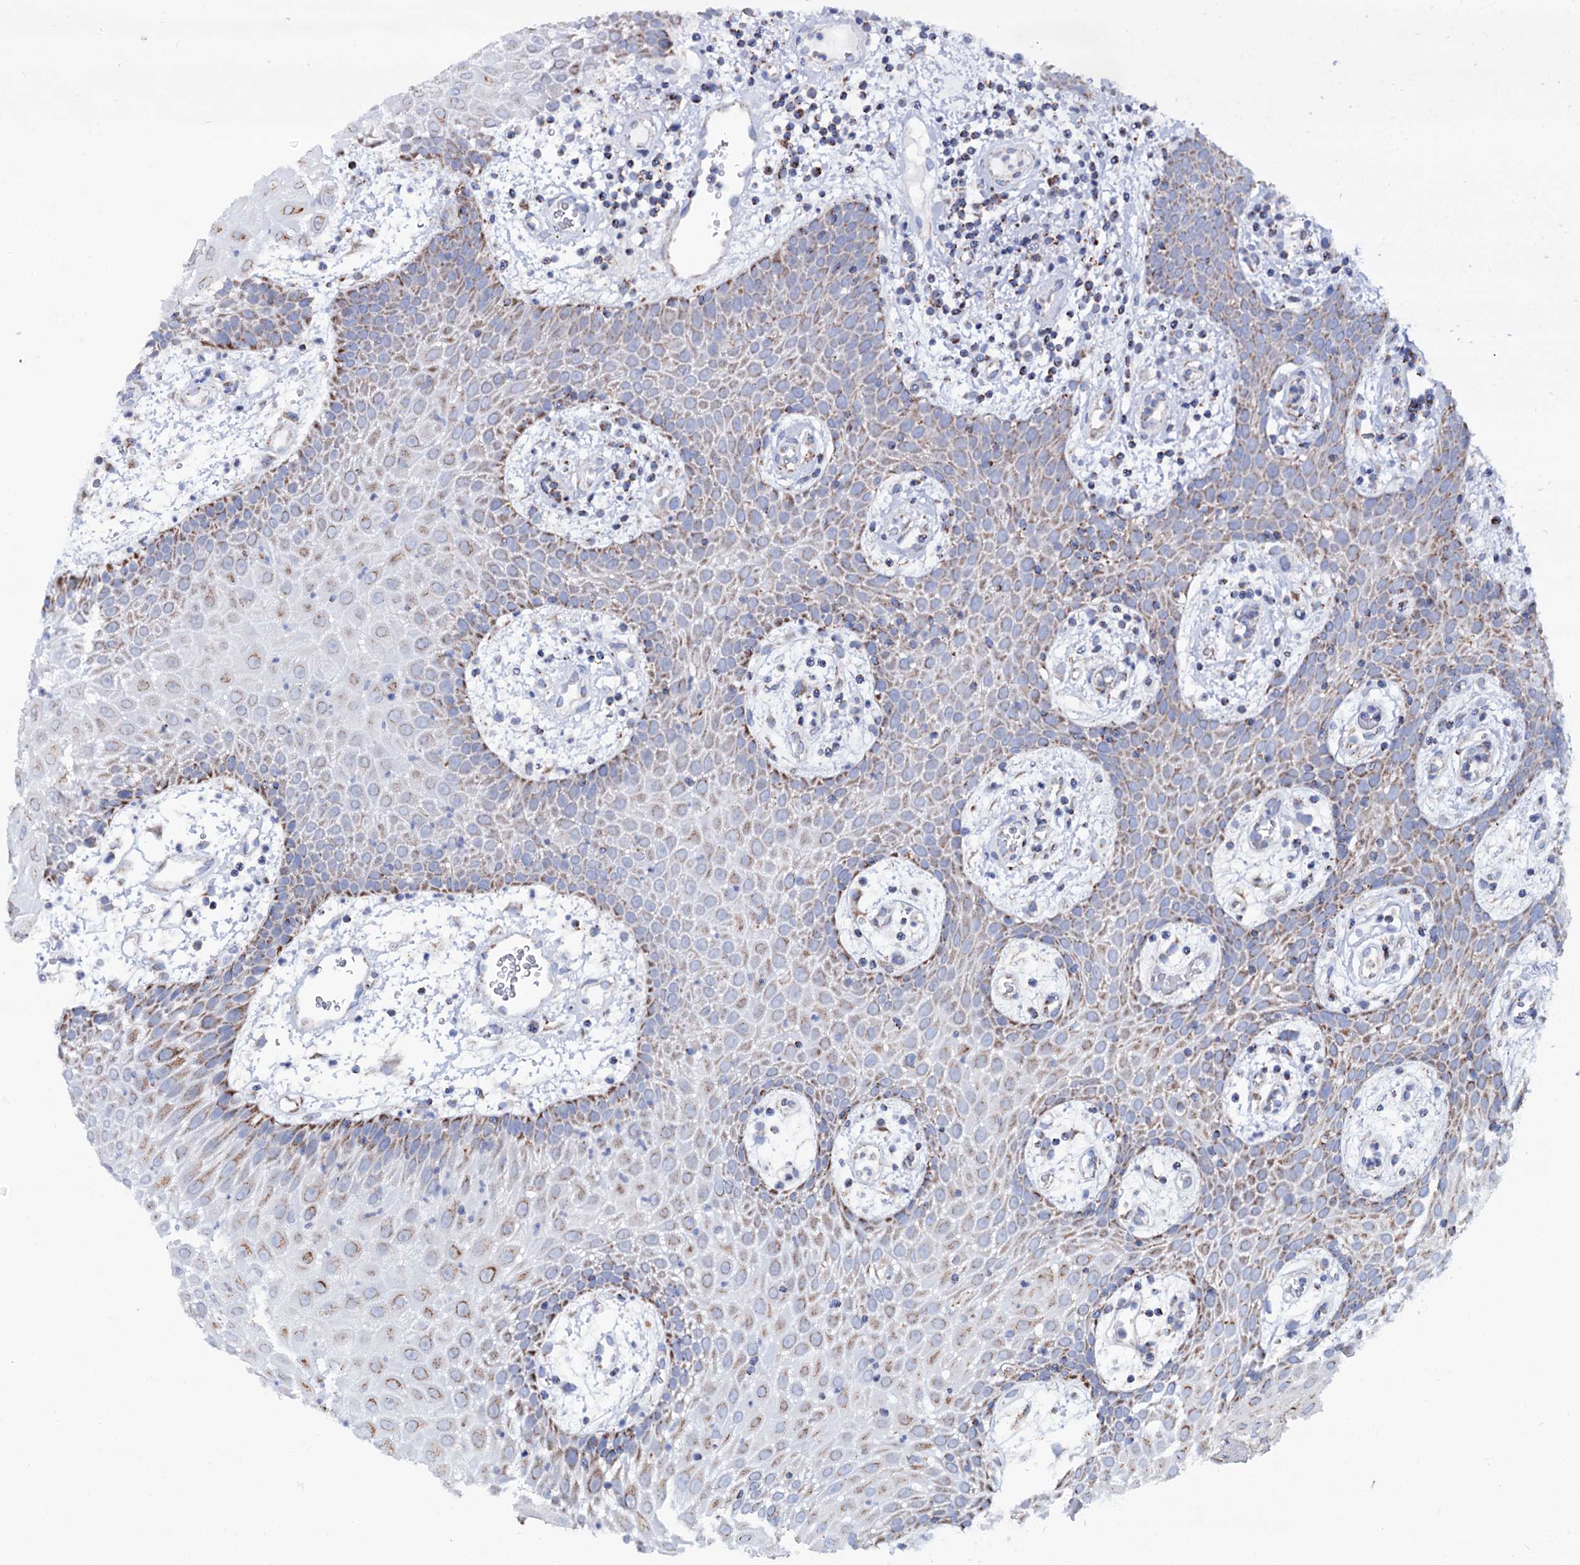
{"staining": {"intensity": "moderate", "quantity": "25%-75%", "location": "cytoplasmic/membranous"}, "tissue": "oral mucosa", "cell_type": "Squamous epithelial cells", "image_type": "normal", "snomed": [{"axis": "morphology", "description": "Normal tissue, NOS"}, {"axis": "topography", "description": "Skeletal muscle"}, {"axis": "topography", "description": "Oral tissue"}, {"axis": "topography", "description": "Salivary gland"}, {"axis": "topography", "description": "Peripheral nerve tissue"}], "caption": "A photomicrograph showing moderate cytoplasmic/membranous positivity in about 25%-75% of squamous epithelial cells in benign oral mucosa, as visualized by brown immunohistochemical staining.", "gene": "UBASH3B", "patient": {"sex": "male", "age": 54}}